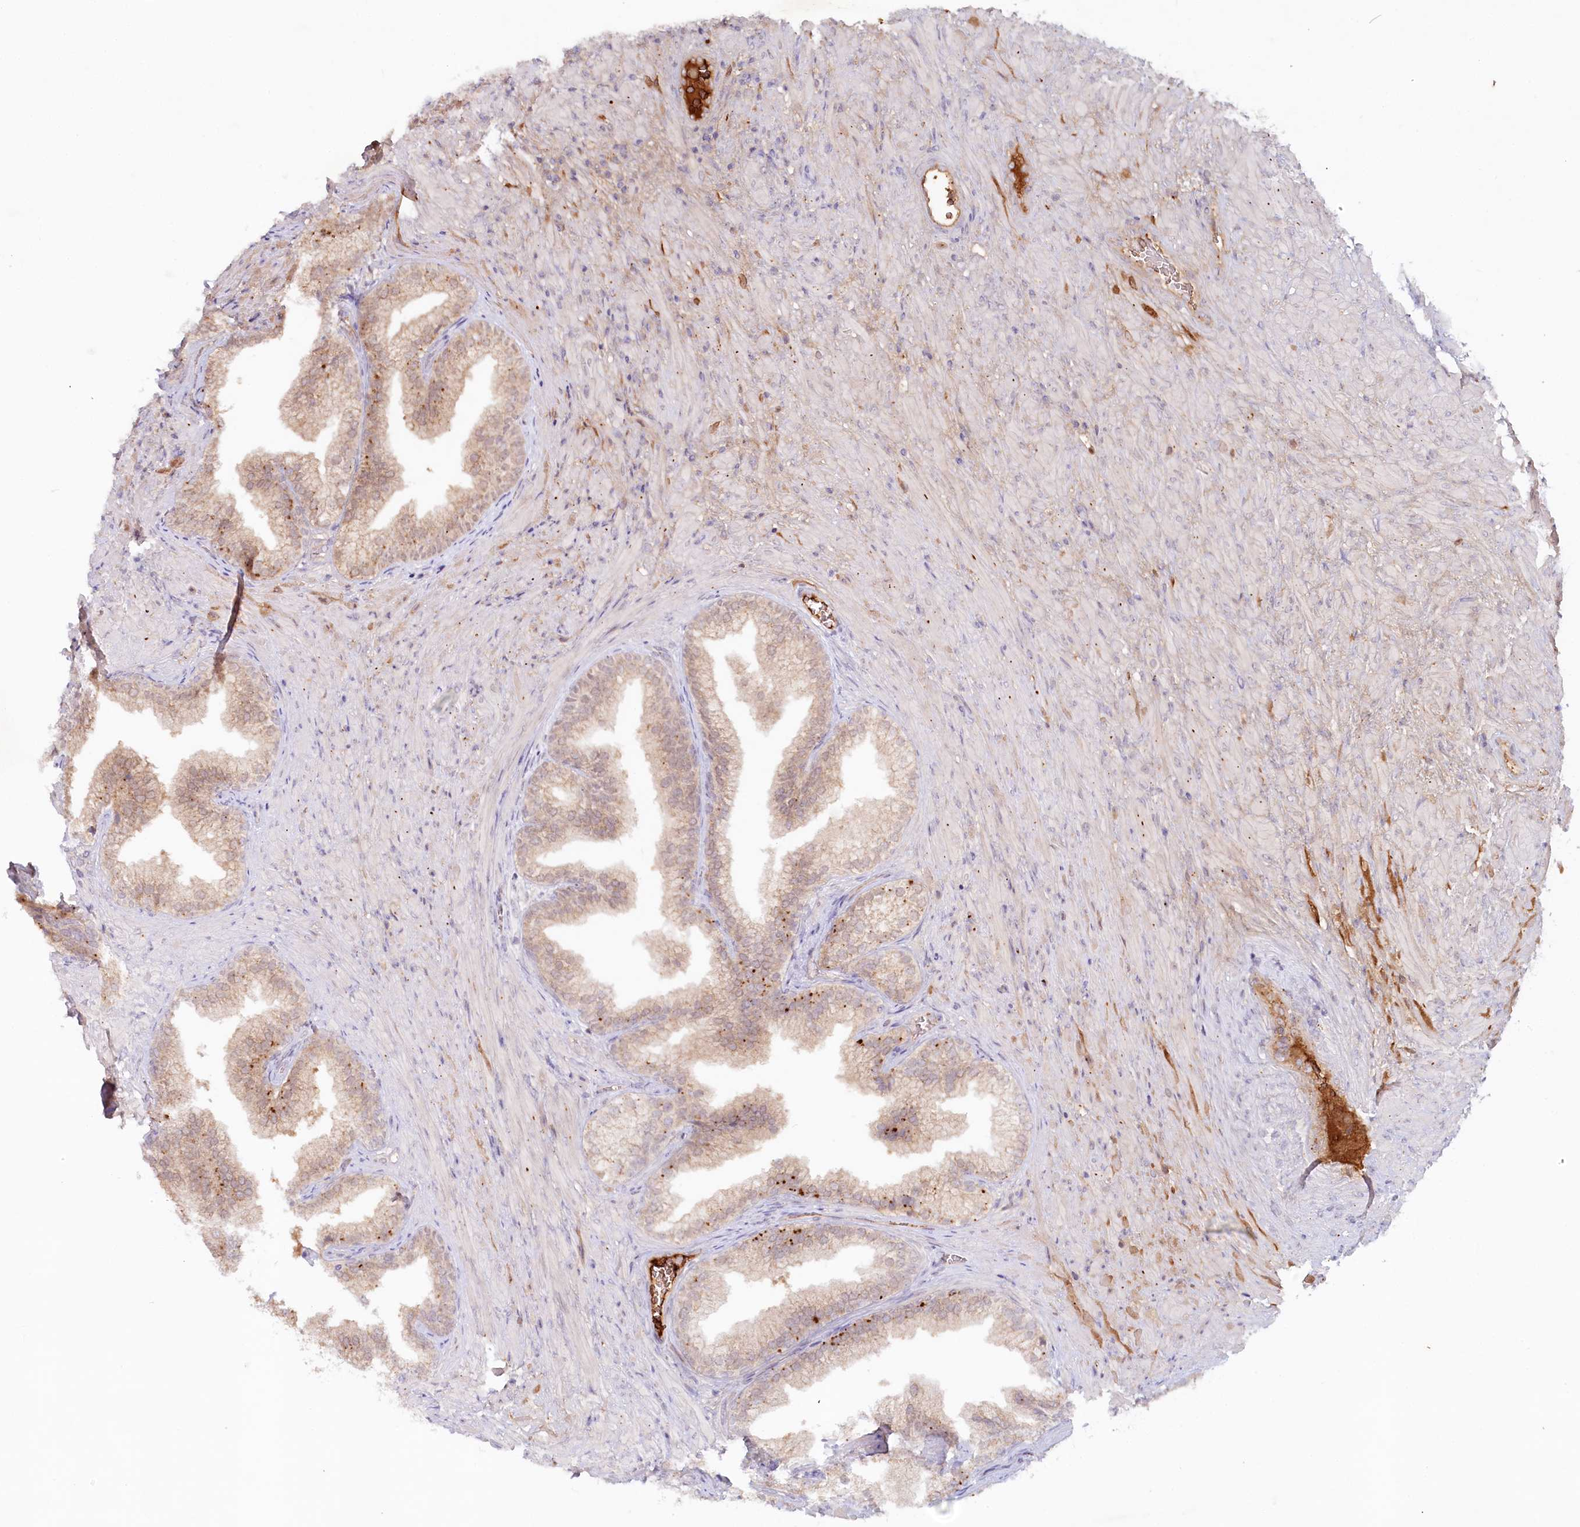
{"staining": {"intensity": "moderate", "quantity": ">75%", "location": "cytoplasmic/membranous"}, "tissue": "prostate", "cell_type": "Glandular cells", "image_type": "normal", "snomed": [{"axis": "morphology", "description": "Normal tissue, NOS"}, {"axis": "topography", "description": "Prostate"}], "caption": "IHC micrograph of normal prostate stained for a protein (brown), which exhibits medium levels of moderate cytoplasmic/membranous staining in approximately >75% of glandular cells.", "gene": "PSAPL1", "patient": {"sex": "male", "age": 76}}